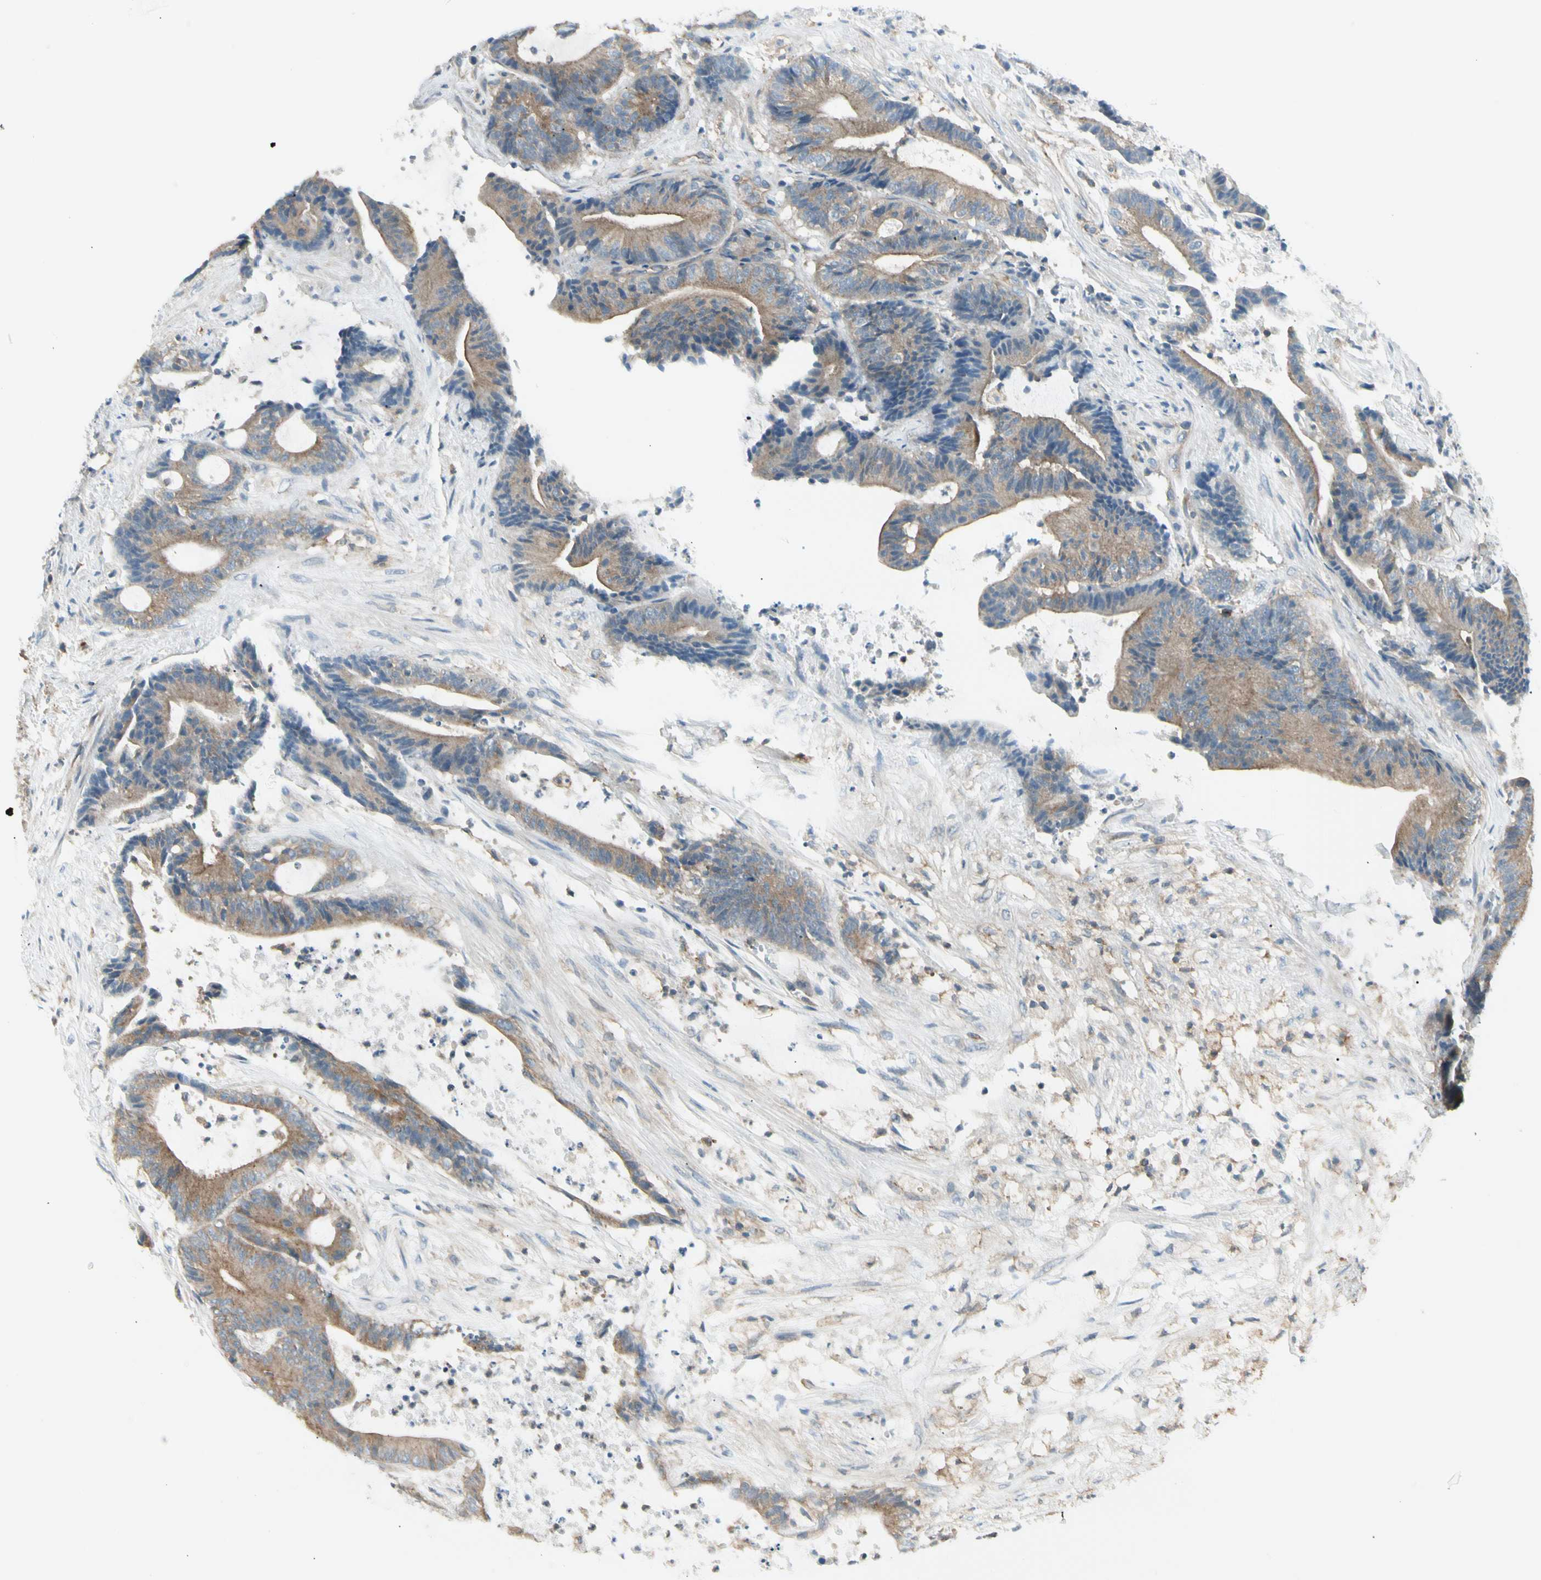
{"staining": {"intensity": "weak", "quantity": ">75%", "location": "cytoplasmic/membranous"}, "tissue": "colorectal cancer", "cell_type": "Tumor cells", "image_type": "cancer", "snomed": [{"axis": "morphology", "description": "Adenocarcinoma, NOS"}, {"axis": "topography", "description": "Colon"}], "caption": "Weak cytoplasmic/membranous positivity is present in about >75% of tumor cells in colorectal cancer (adenocarcinoma). The protein of interest is stained brown, and the nuclei are stained in blue (DAB IHC with brightfield microscopy, high magnification).", "gene": "AGFG1", "patient": {"sex": "female", "age": 84}}